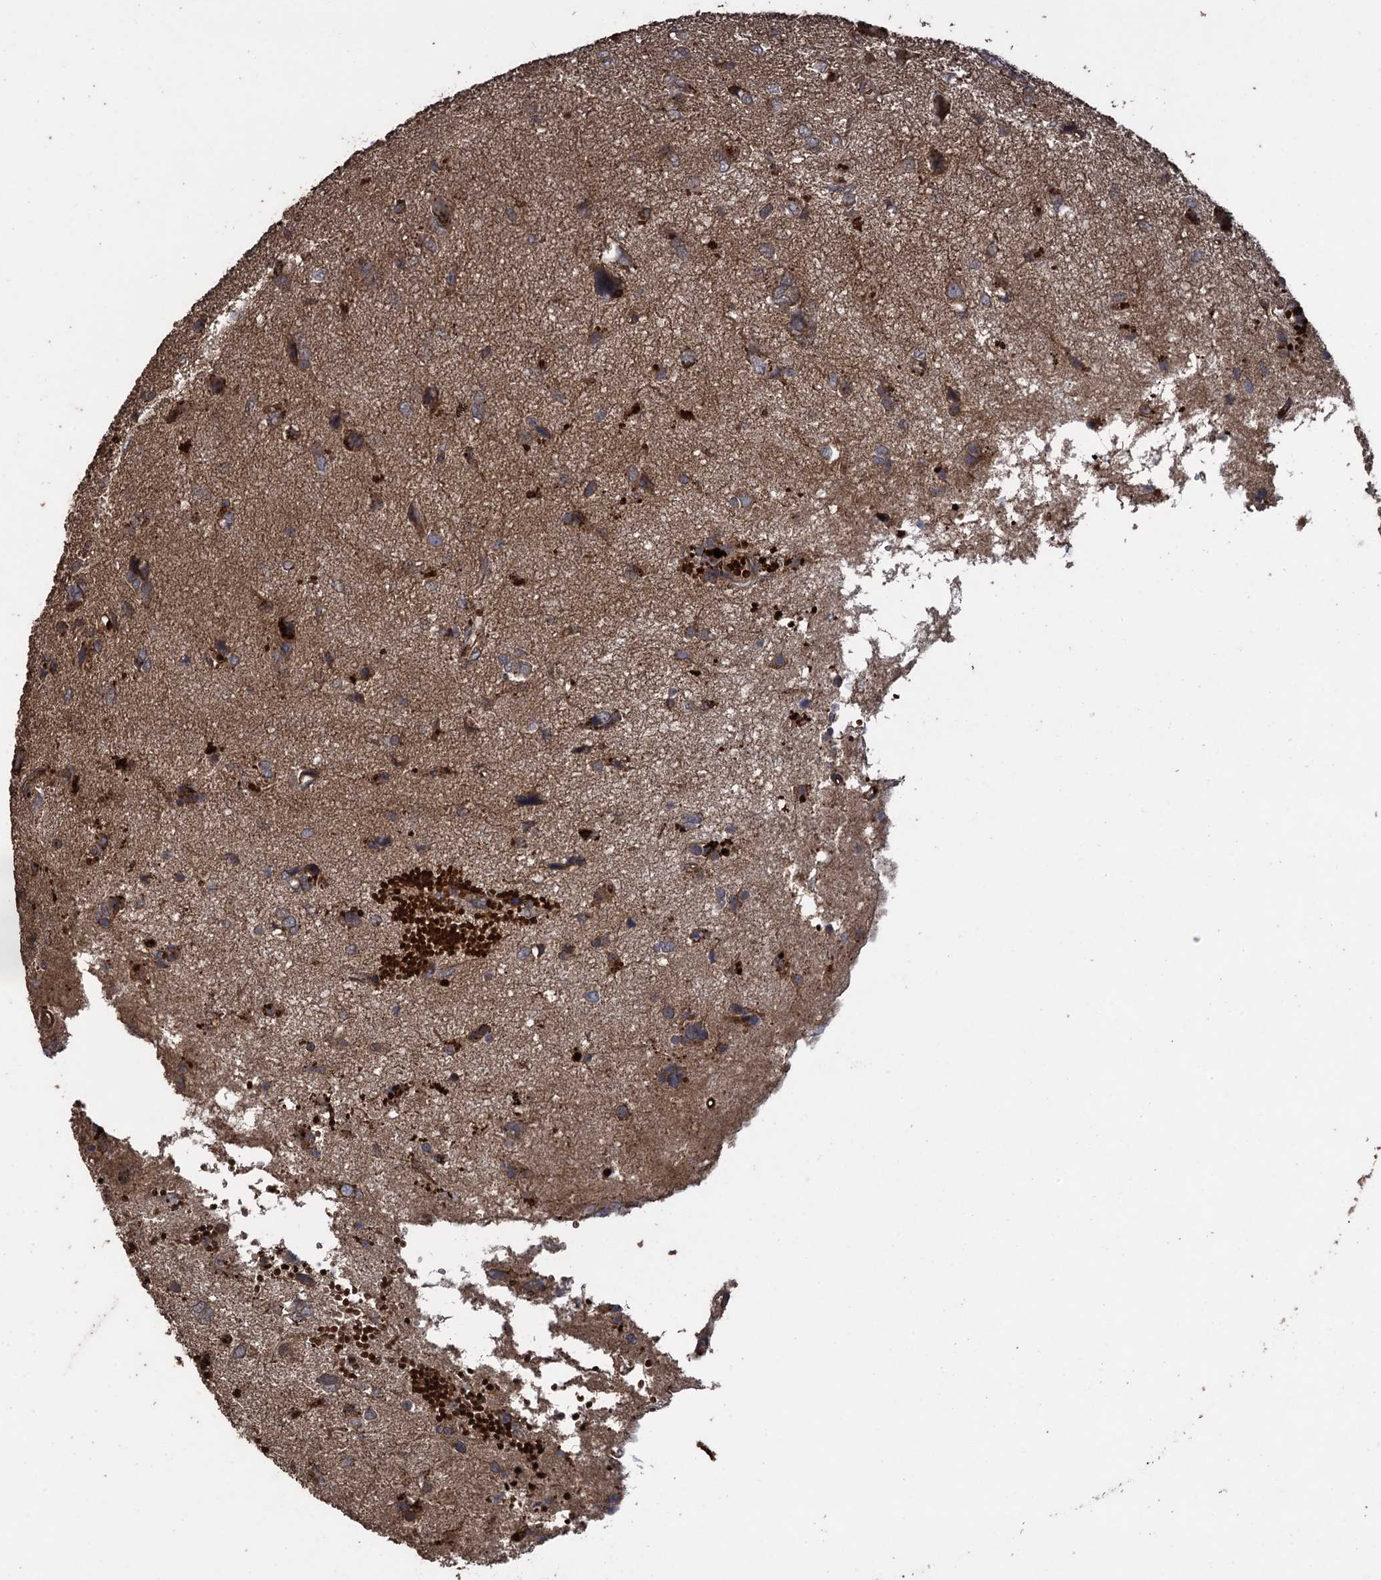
{"staining": {"intensity": "weak", "quantity": "<25%", "location": "cytoplasmic/membranous"}, "tissue": "glioma", "cell_type": "Tumor cells", "image_type": "cancer", "snomed": [{"axis": "morphology", "description": "Glioma, malignant, High grade"}, {"axis": "topography", "description": "Brain"}], "caption": "Human glioma stained for a protein using IHC demonstrates no positivity in tumor cells.", "gene": "TXNDC11", "patient": {"sex": "female", "age": 59}}